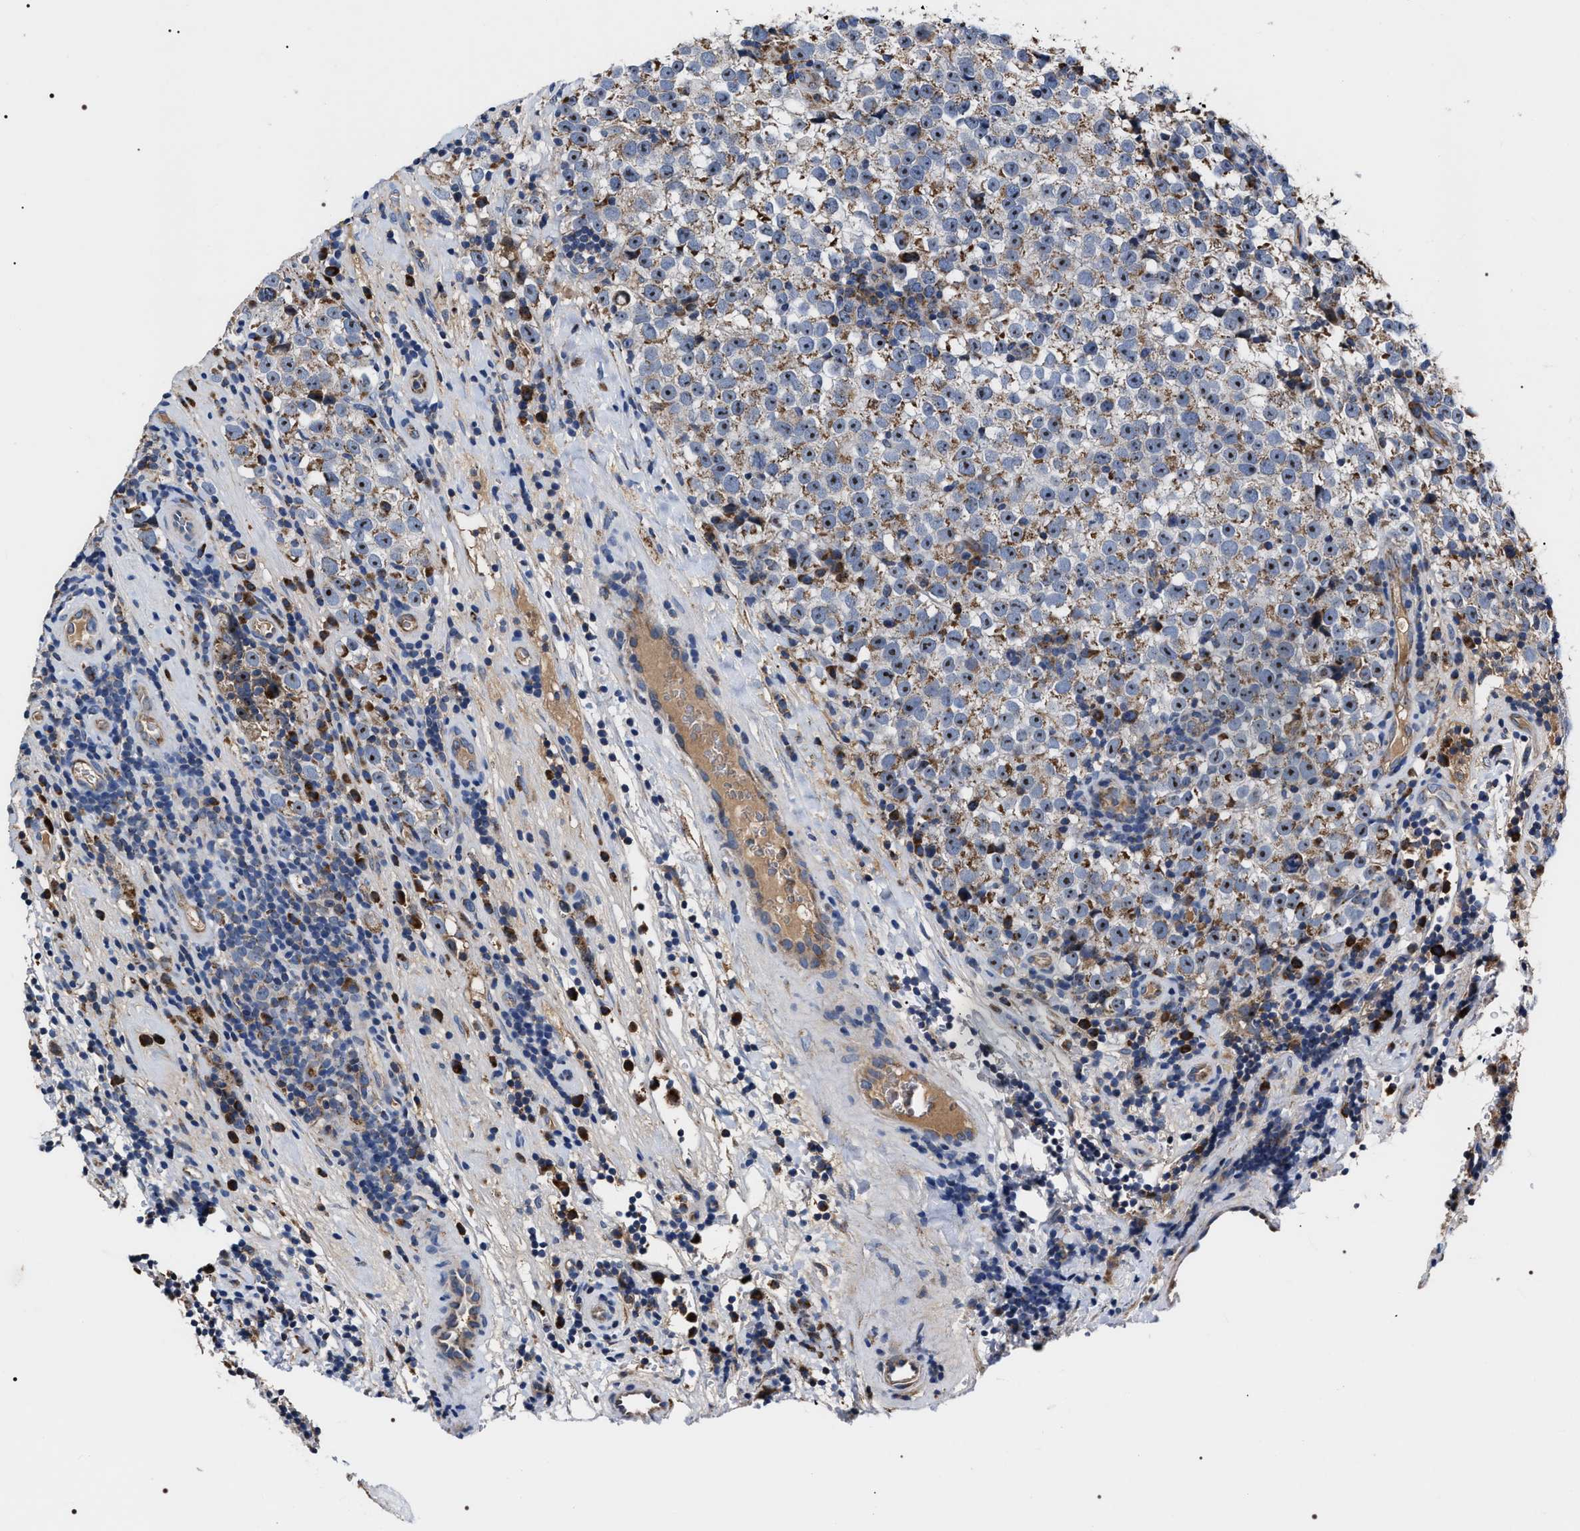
{"staining": {"intensity": "weak", "quantity": "<25%", "location": "cytoplasmic/membranous"}, "tissue": "testis cancer", "cell_type": "Tumor cells", "image_type": "cancer", "snomed": [{"axis": "morphology", "description": "Normal tissue, NOS"}, {"axis": "morphology", "description": "Seminoma, NOS"}, {"axis": "topography", "description": "Testis"}], "caption": "This is an immunohistochemistry image of human seminoma (testis). There is no expression in tumor cells.", "gene": "MACC1", "patient": {"sex": "male", "age": 43}}